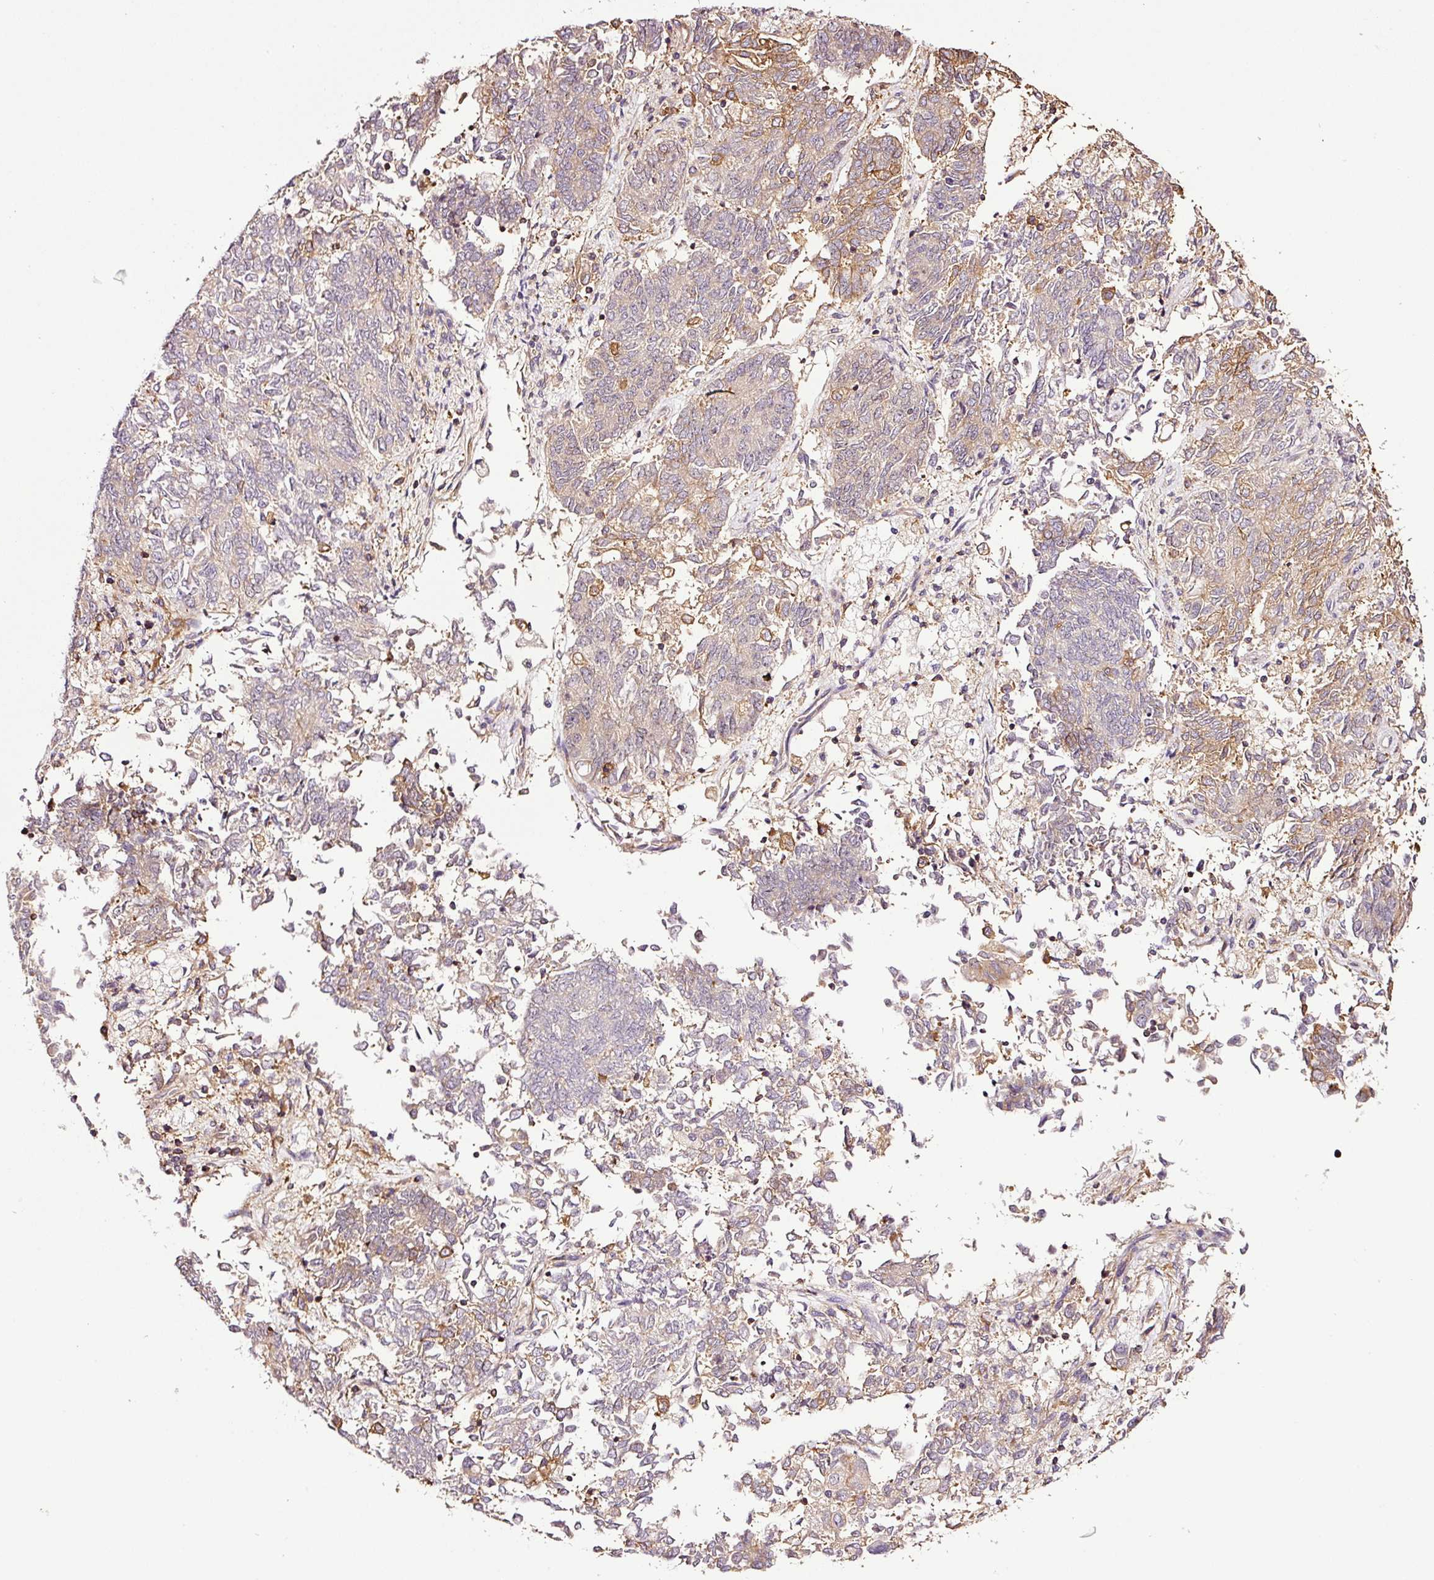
{"staining": {"intensity": "moderate", "quantity": "<25%", "location": "cytoplasmic/membranous"}, "tissue": "endometrial cancer", "cell_type": "Tumor cells", "image_type": "cancer", "snomed": [{"axis": "morphology", "description": "Adenocarcinoma, NOS"}, {"axis": "topography", "description": "Endometrium"}], "caption": "Protein expression analysis of human endometrial cancer (adenocarcinoma) reveals moderate cytoplasmic/membranous positivity in approximately <25% of tumor cells. The staining is performed using DAB brown chromogen to label protein expression. The nuclei are counter-stained blue using hematoxylin.", "gene": "METAP1", "patient": {"sex": "female", "age": 80}}